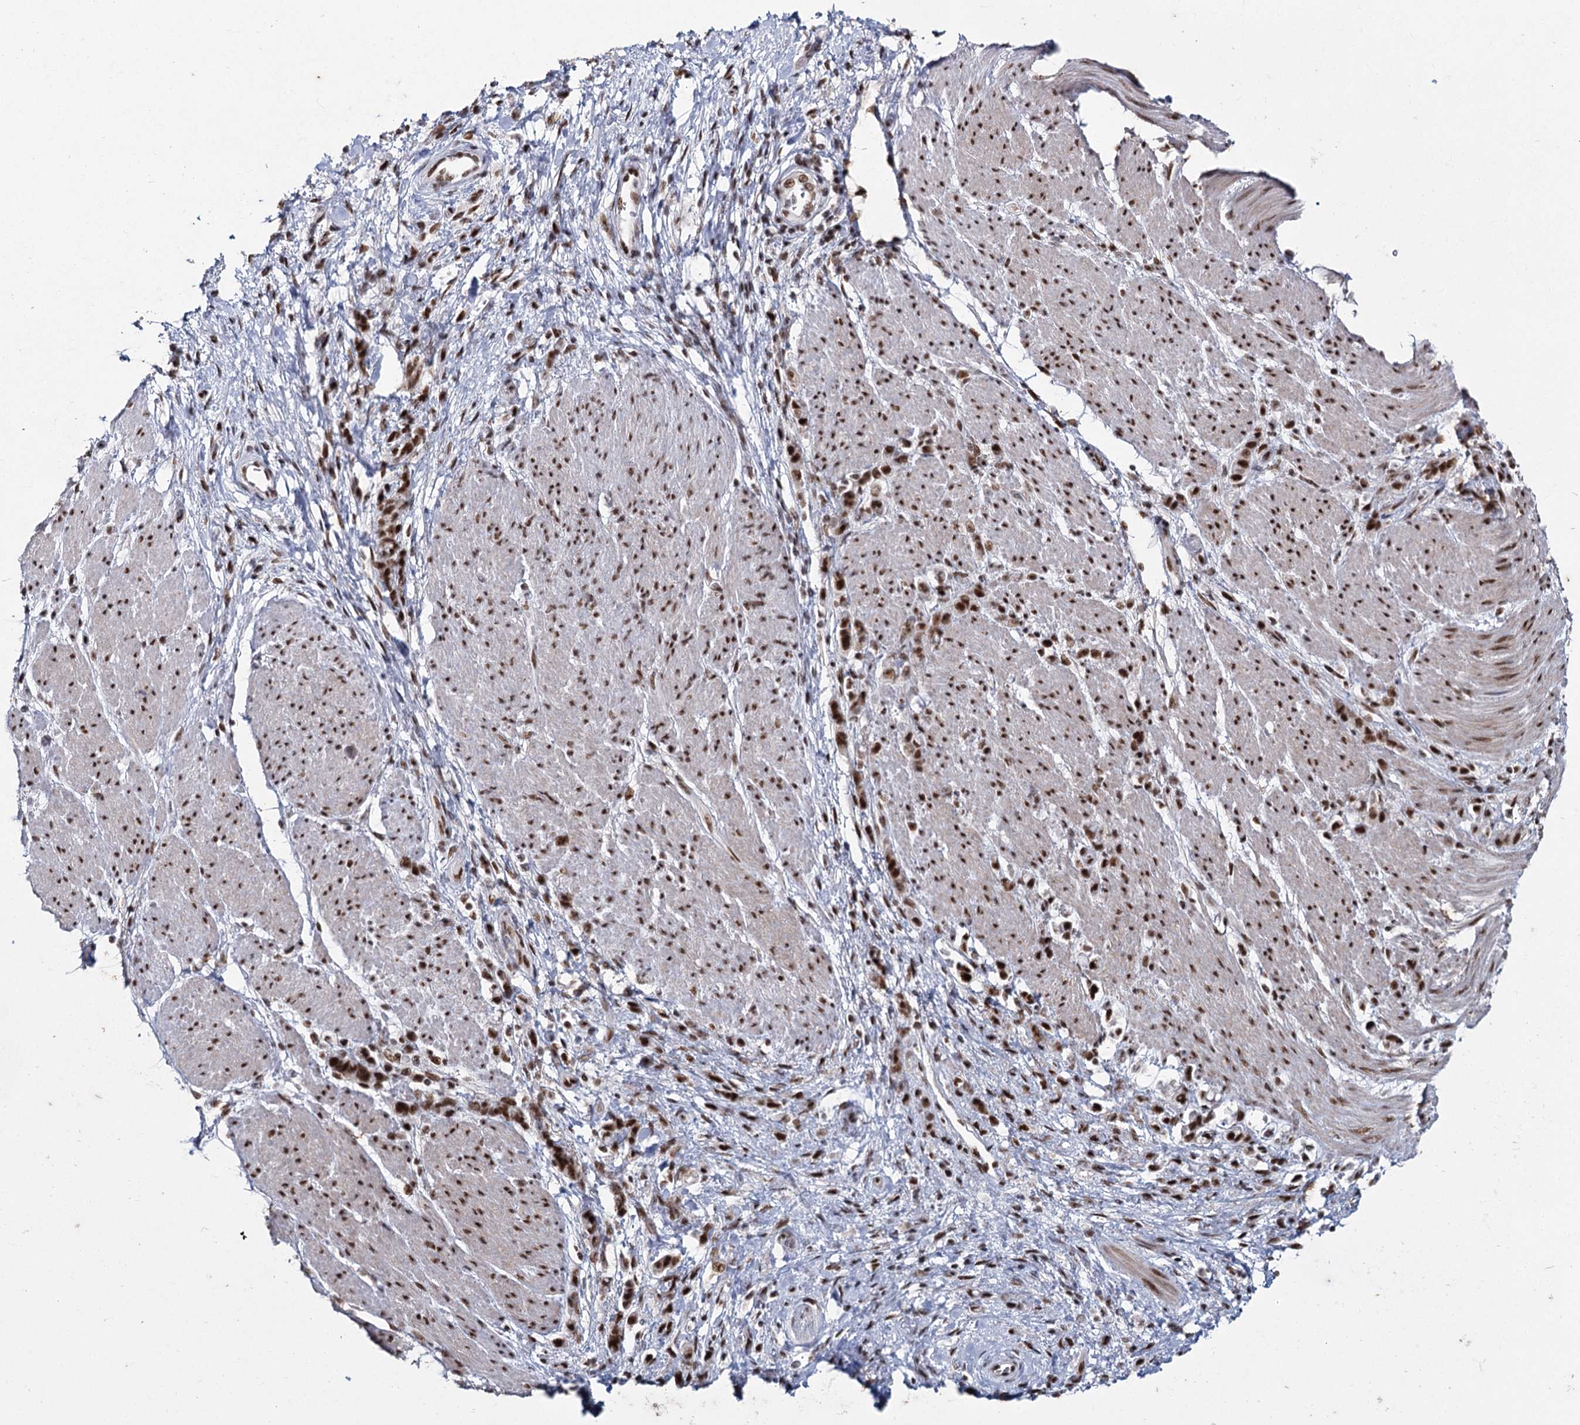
{"staining": {"intensity": "strong", "quantity": ">75%", "location": "nuclear"}, "tissue": "stomach cancer", "cell_type": "Tumor cells", "image_type": "cancer", "snomed": [{"axis": "morphology", "description": "Adenocarcinoma, NOS"}, {"axis": "topography", "description": "Stomach"}], "caption": "This histopathology image demonstrates IHC staining of stomach cancer, with high strong nuclear expression in approximately >75% of tumor cells.", "gene": "SCAF8", "patient": {"sex": "female", "age": 60}}